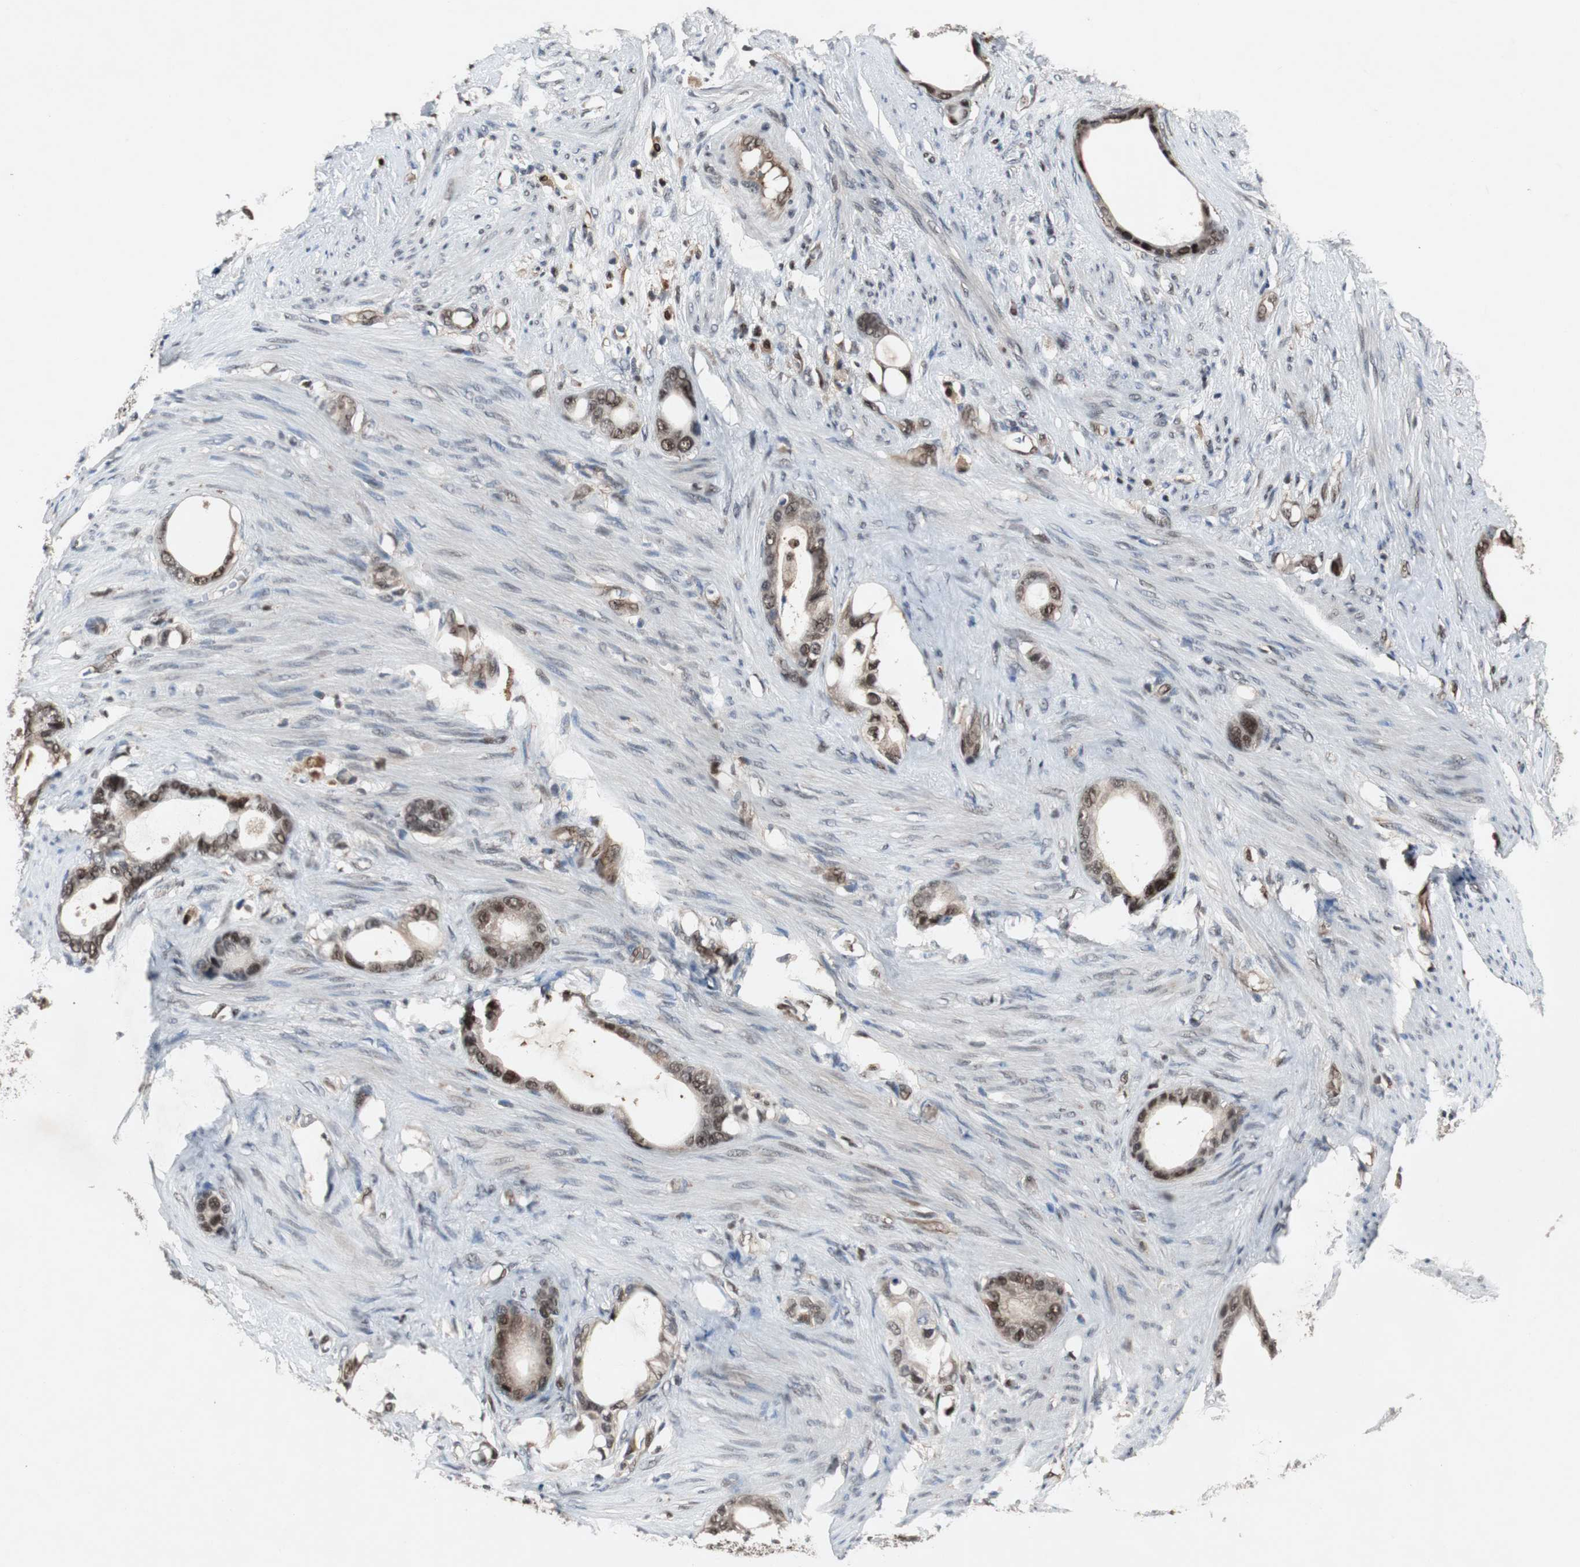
{"staining": {"intensity": "moderate", "quantity": ">75%", "location": "cytoplasmic/membranous,nuclear"}, "tissue": "stomach cancer", "cell_type": "Tumor cells", "image_type": "cancer", "snomed": [{"axis": "morphology", "description": "Adenocarcinoma, NOS"}, {"axis": "topography", "description": "Stomach"}], "caption": "A brown stain shows moderate cytoplasmic/membranous and nuclear expression of a protein in human adenocarcinoma (stomach) tumor cells. (brown staining indicates protein expression, while blue staining denotes nuclei).", "gene": "ACLY", "patient": {"sex": "female", "age": 75}}